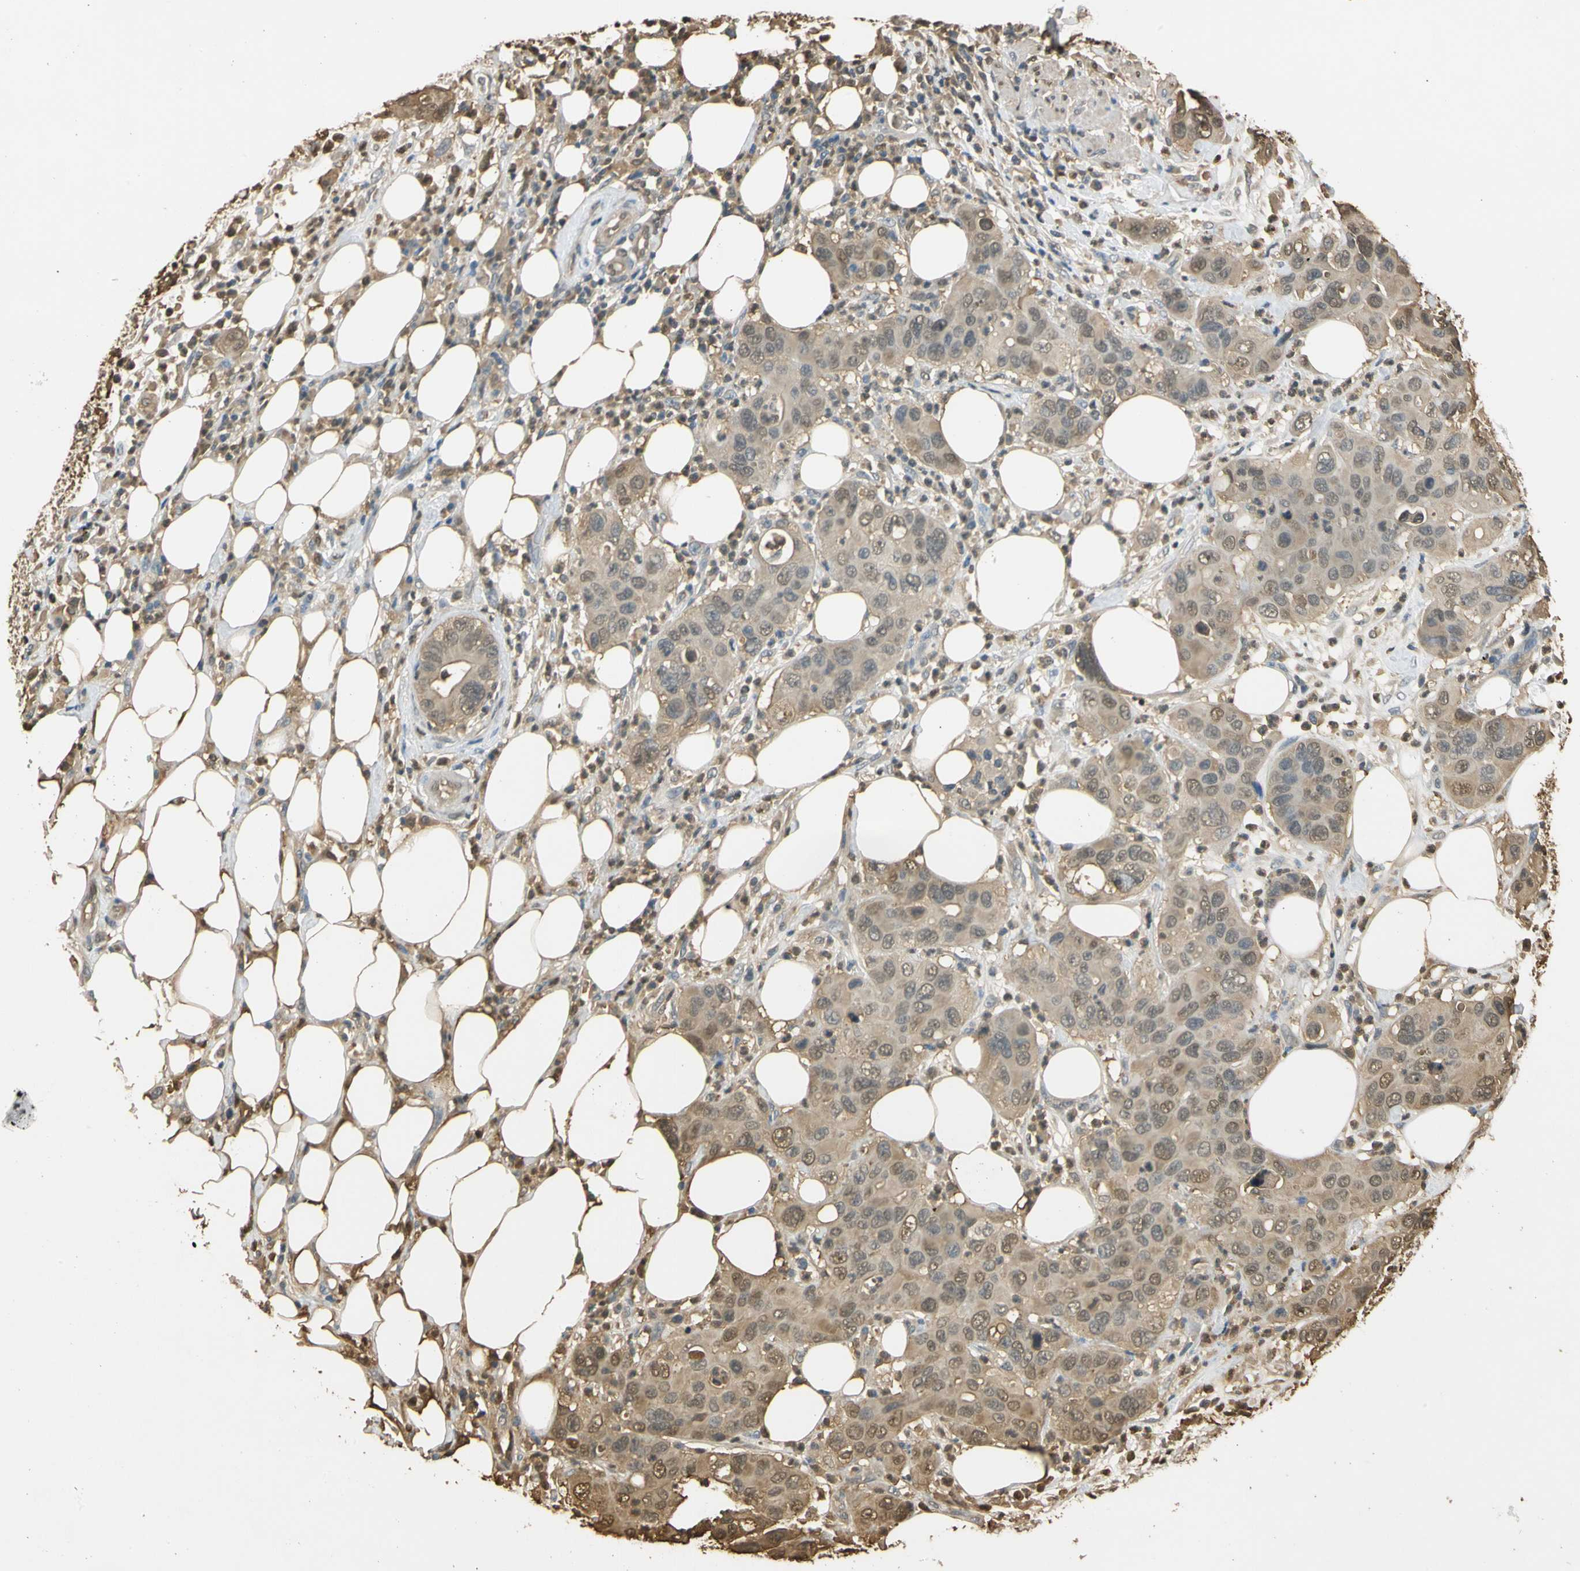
{"staining": {"intensity": "moderate", "quantity": ">75%", "location": "cytoplasmic/membranous,nuclear"}, "tissue": "pancreatic cancer", "cell_type": "Tumor cells", "image_type": "cancer", "snomed": [{"axis": "morphology", "description": "Adenocarcinoma, NOS"}, {"axis": "topography", "description": "Pancreas"}], "caption": "The immunohistochemical stain highlights moderate cytoplasmic/membranous and nuclear expression in tumor cells of adenocarcinoma (pancreatic) tissue.", "gene": "S100A6", "patient": {"sex": "female", "age": 71}}